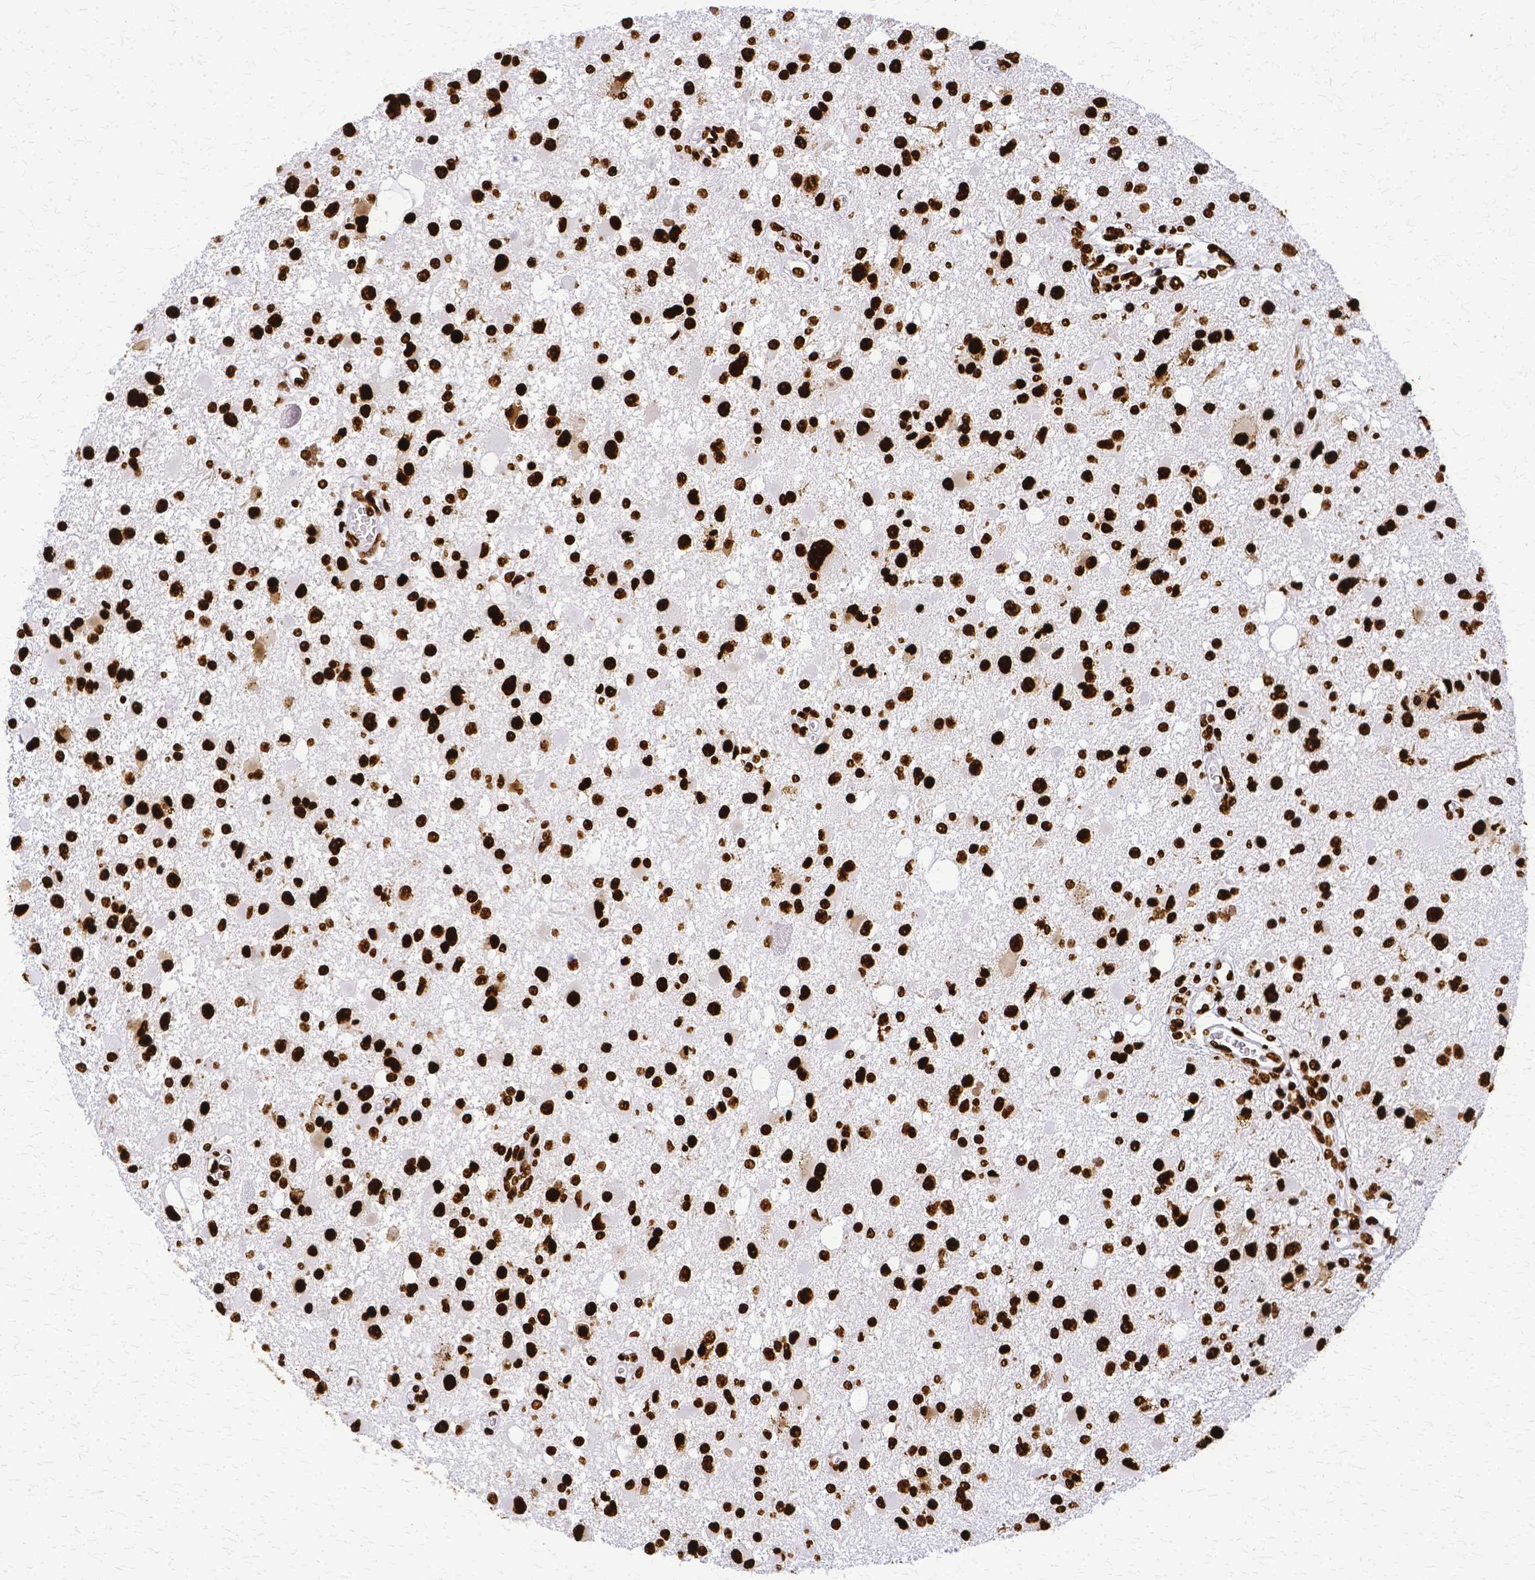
{"staining": {"intensity": "strong", "quantity": ">75%", "location": "nuclear"}, "tissue": "glioma", "cell_type": "Tumor cells", "image_type": "cancer", "snomed": [{"axis": "morphology", "description": "Glioma, malignant, High grade"}, {"axis": "topography", "description": "Brain"}], "caption": "Human glioma stained with a brown dye demonstrates strong nuclear positive positivity in about >75% of tumor cells.", "gene": "SFPQ", "patient": {"sex": "male", "age": 53}}